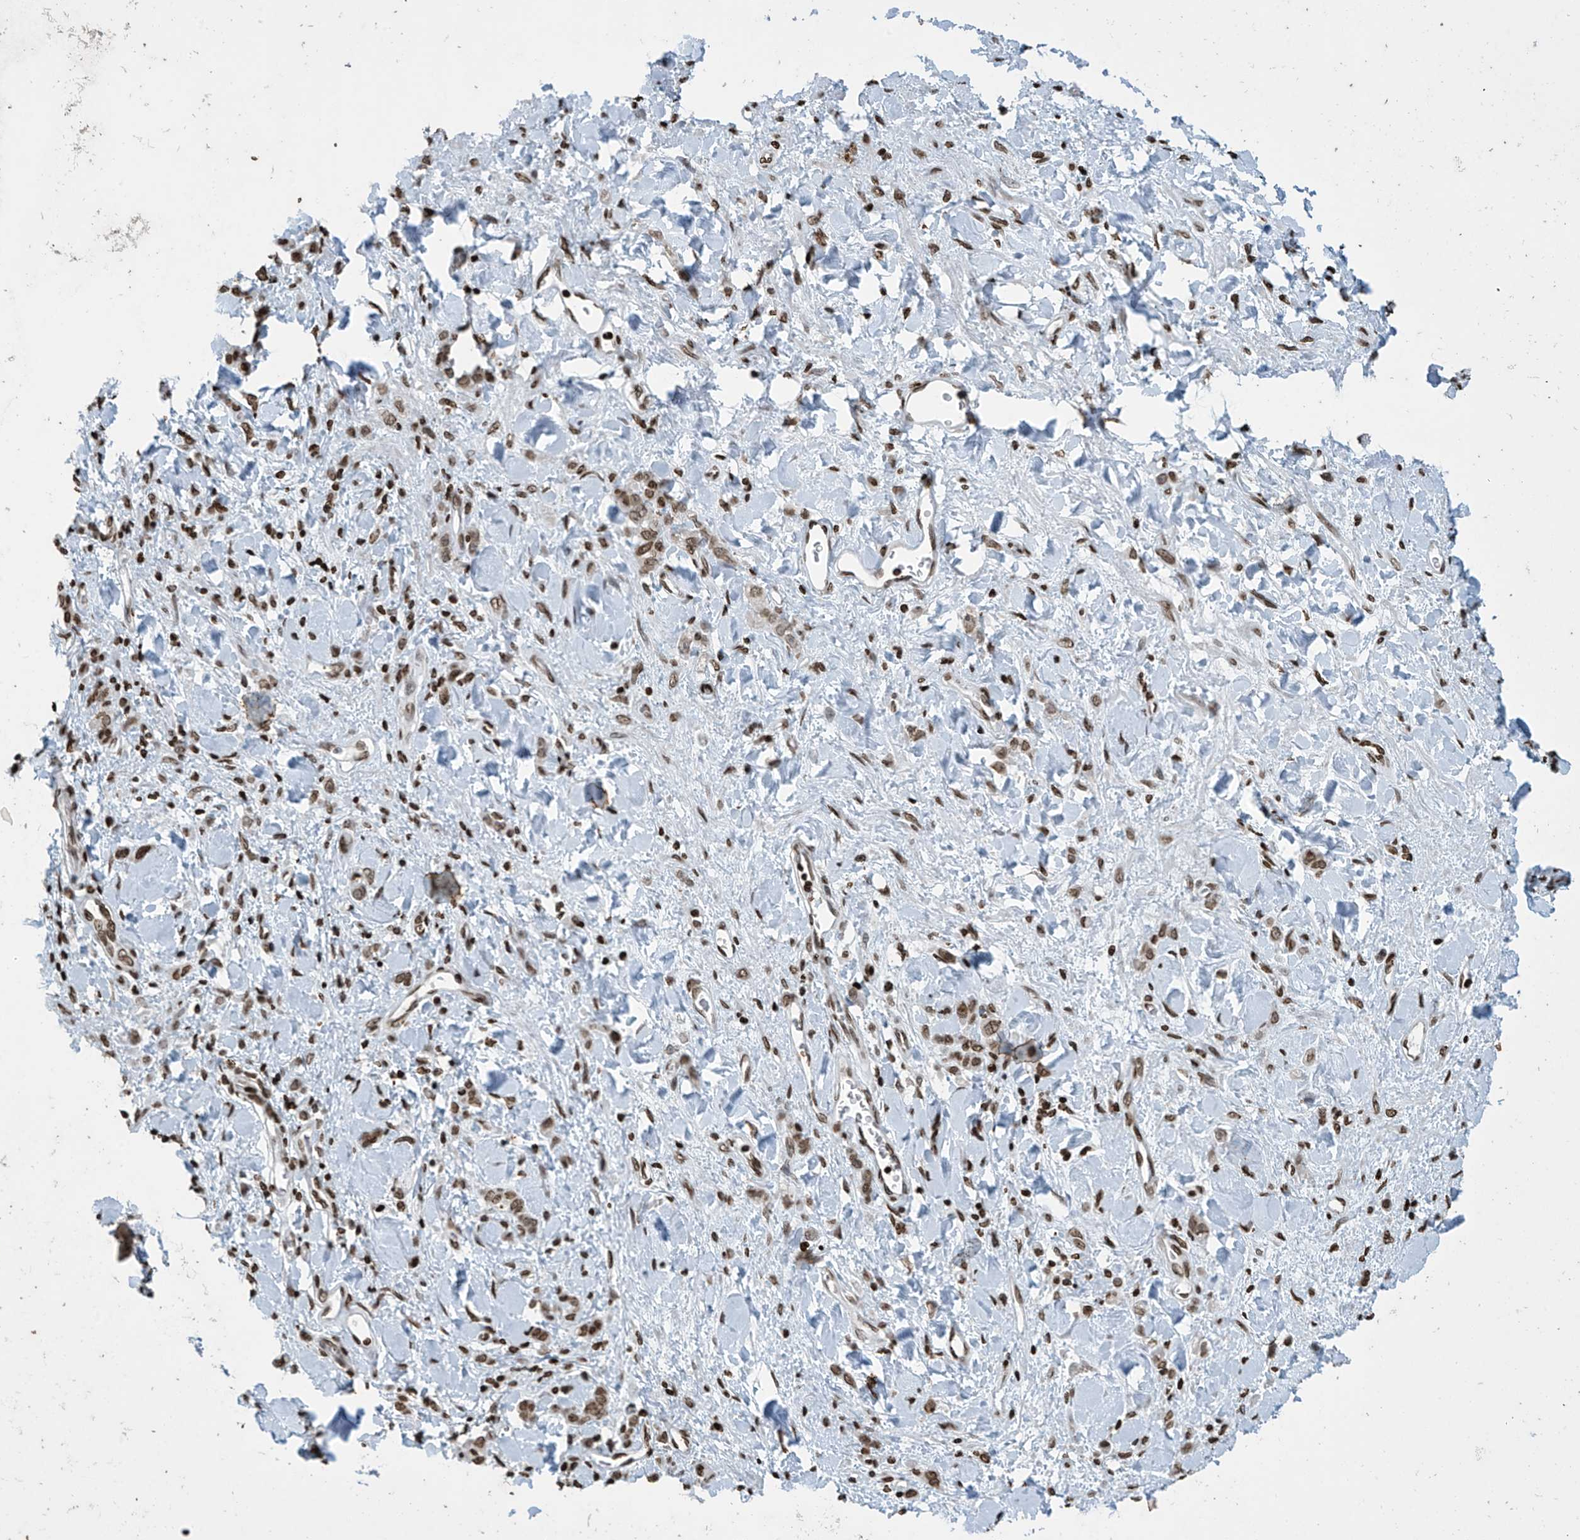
{"staining": {"intensity": "moderate", "quantity": ">75%", "location": "nuclear"}, "tissue": "stomach cancer", "cell_type": "Tumor cells", "image_type": "cancer", "snomed": [{"axis": "morphology", "description": "Normal tissue, NOS"}, {"axis": "morphology", "description": "Adenocarcinoma, NOS"}, {"axis": "topography", "description": "Stomach"}], "caption": "A histopathology image of human stomach cancer stained for a protein demonstrates moderate nuclear brown staining in tumor cells. The protein of interest is stained brown, and the nuclei are stained in blue (DAB (3,3'-diaminobenzidine) IHC with brightfield microscopy, high magnification).", "gene": "H4C16", "patient": {"sex": "male", "age": 82}}